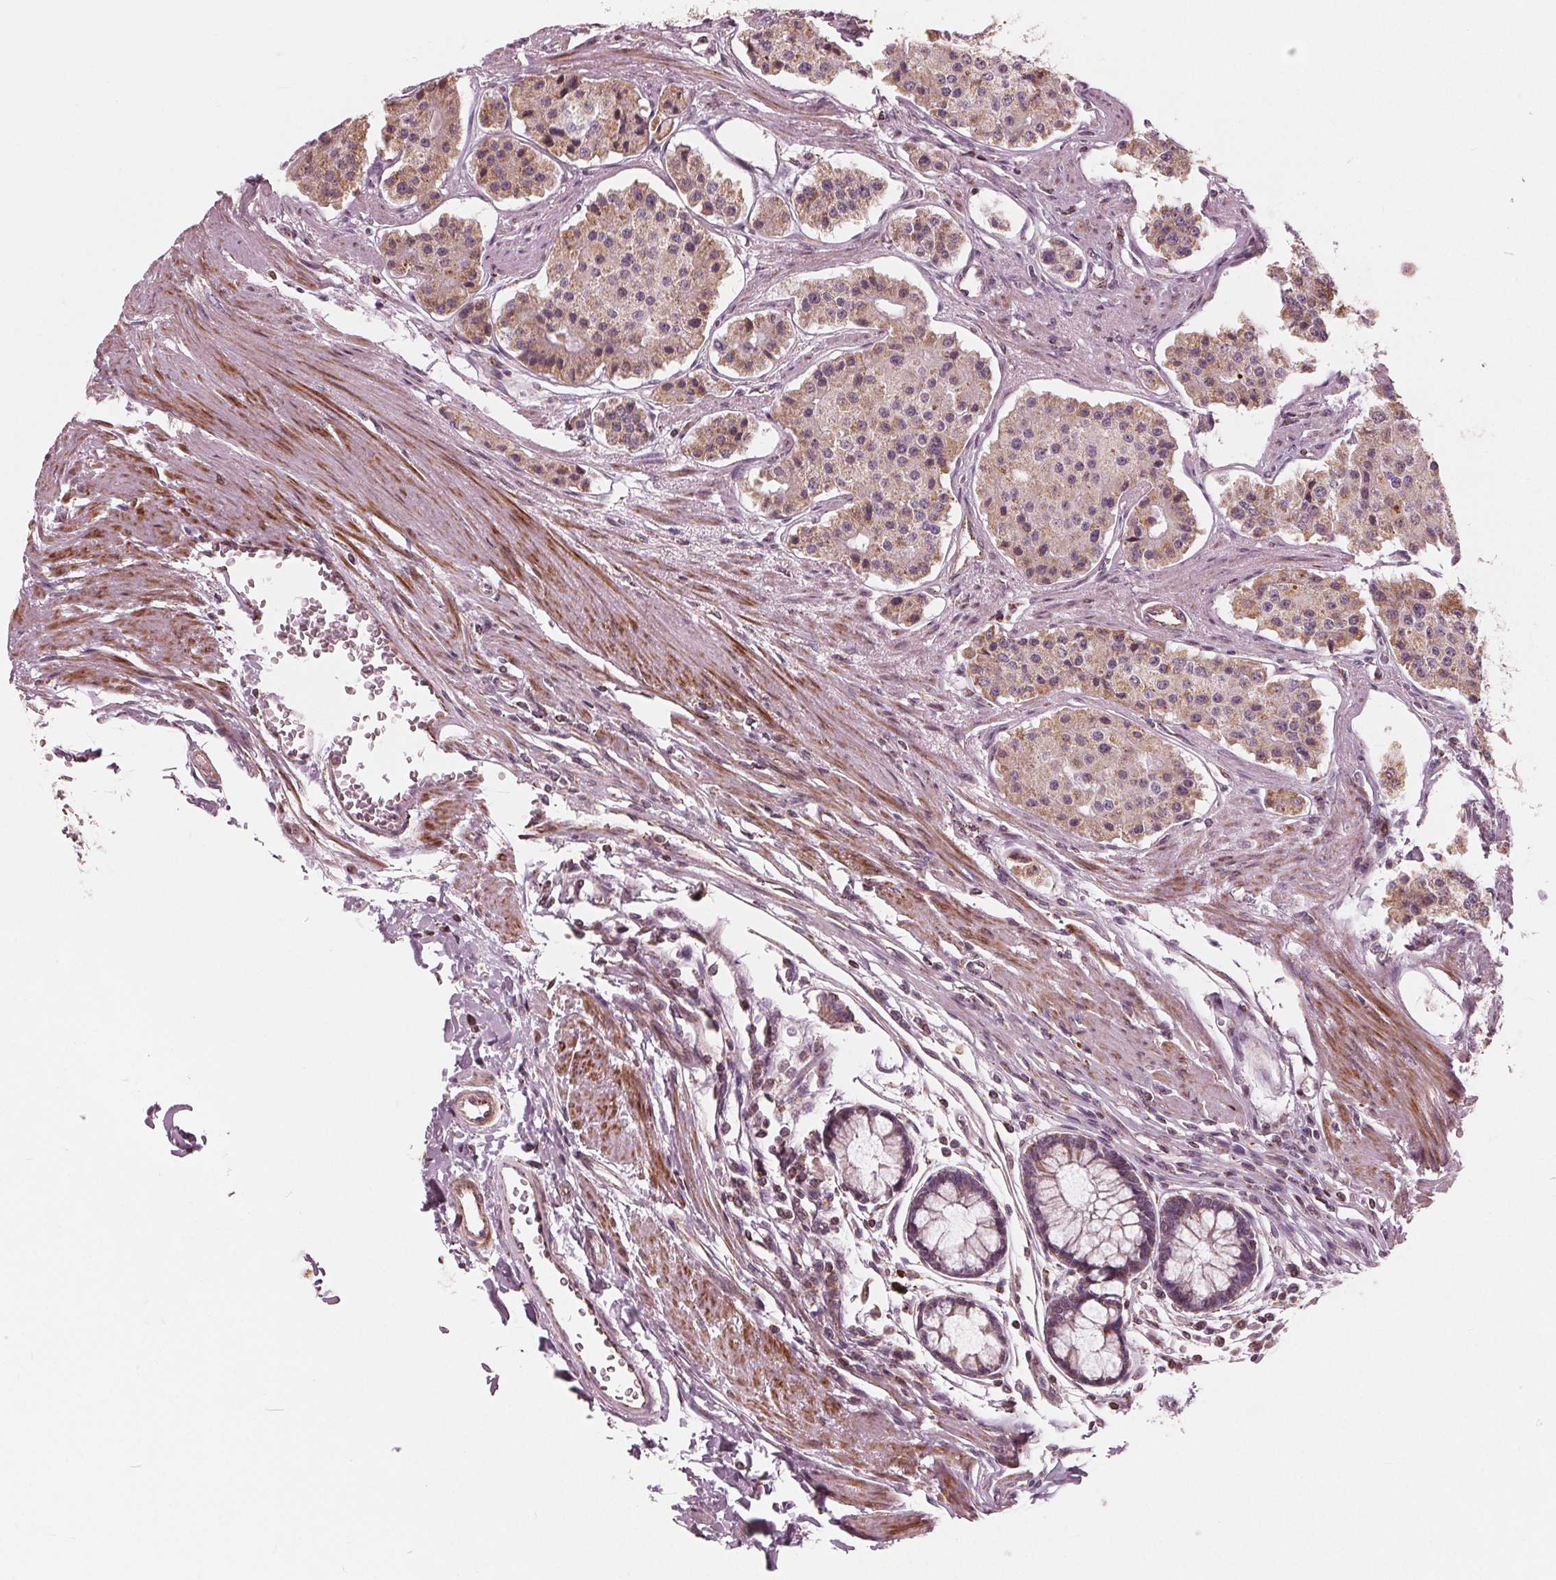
{"staining": {"intensity": "weak", "quantity": "25%-75%", "location": "cytoplasmic/membranous"}, "tissue": "carcinoid", "cell_type": "Tumor cells", "image_type": "cancer", "snomed": [{"axis": "morphology", "description": "Carcinoid, malignant, NOS"}, {"axis": "topography", "description": "Small intestine"}], "caption": "Weak cytoplasmic/membranous protein staining is identified in approximately 25%-75% of tumor cells in carcinoid (malignant). Immunohistochemistry stains the protein of interest in brown and the nuclei are stained blue.", "gene": "DCAF4L2", "patient": {"sex": "female", "age": 65}}